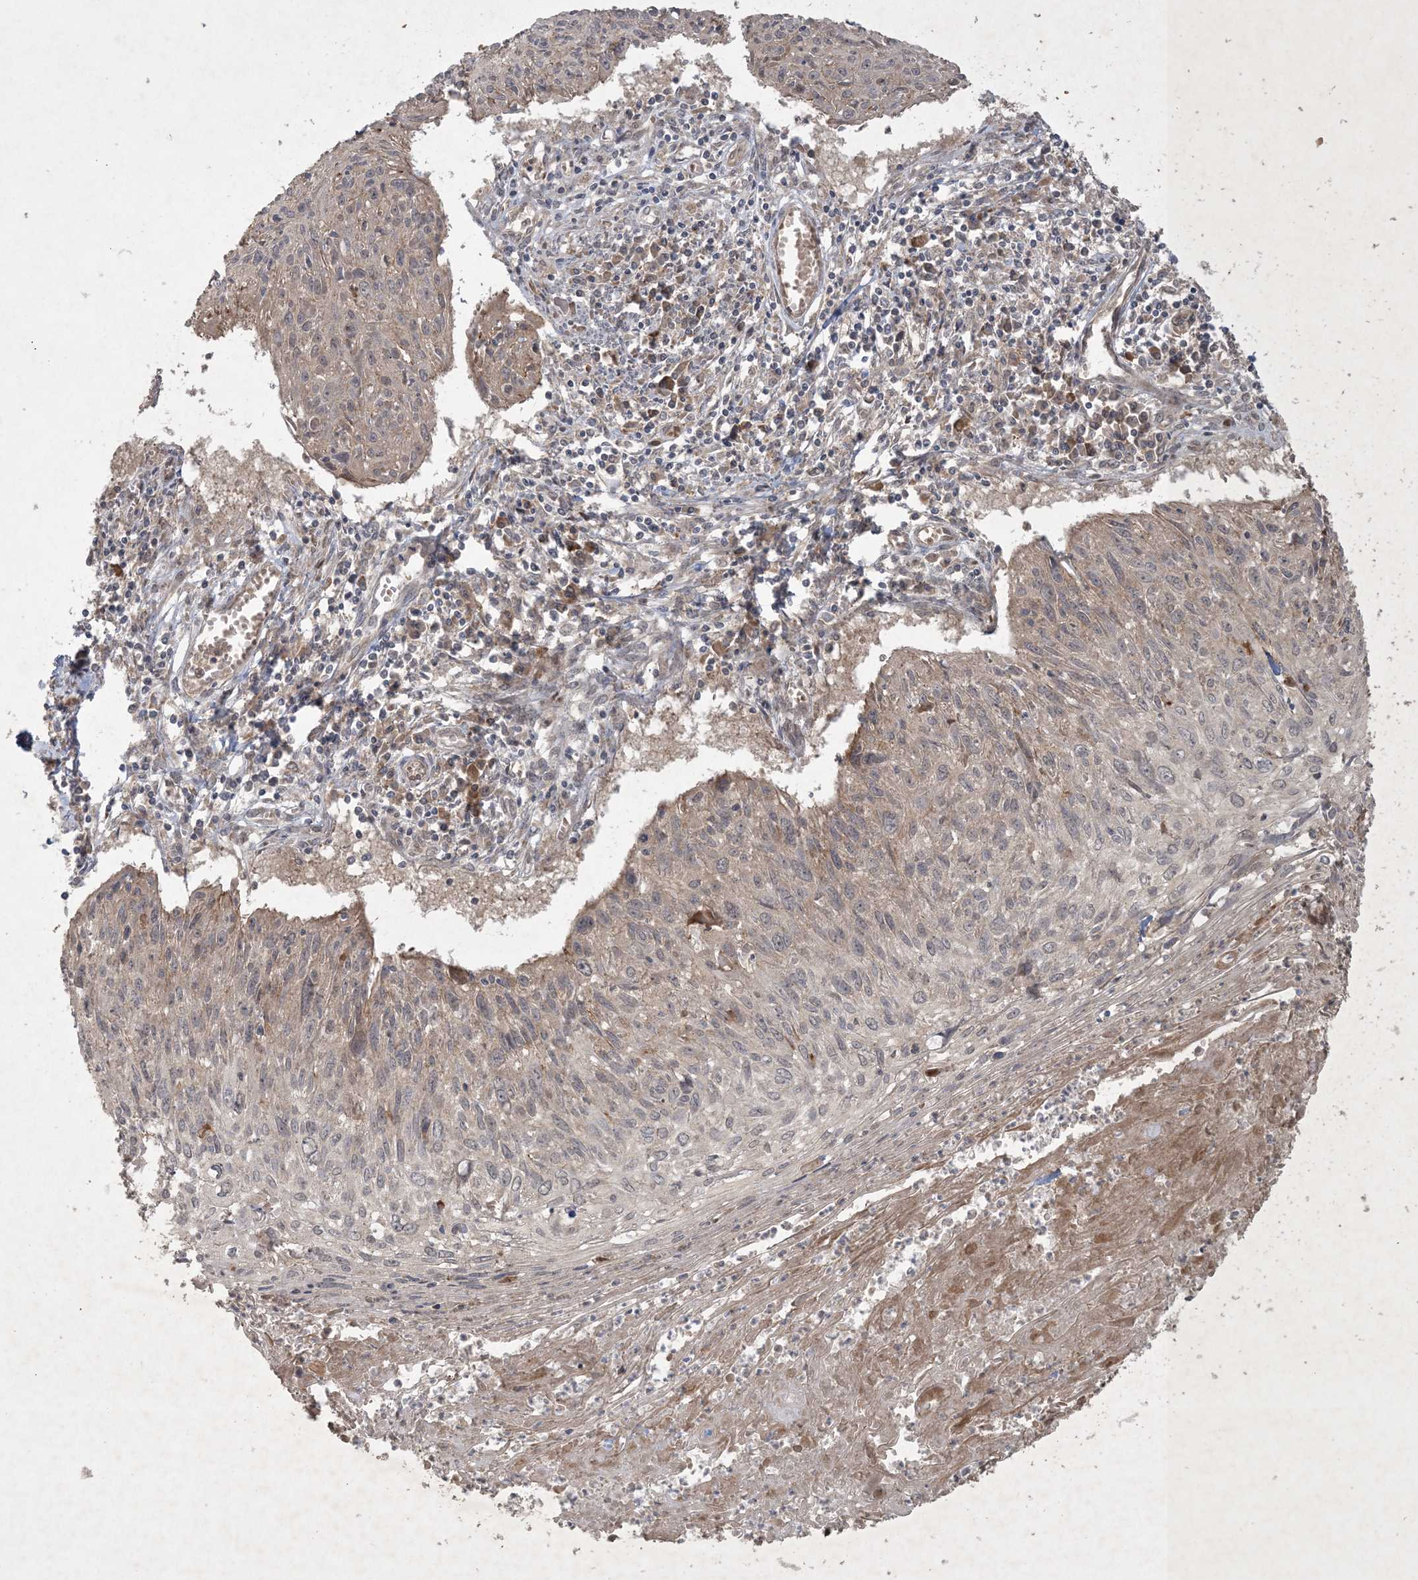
{"staining": {"intensity": "negative", "quantity": "none", "location": "none"}, "tissue": "cervical cancer", "cell_type": "Tumor cells", "image_type": "cancer", "snomed": [{"axis": "morphology", "description": "Squamous cell carcinoma, NOS"}, {"axis": "topography", "description": "Cervix"}], "caption": "Histopathology image shows no protein staining in tumor cells of squamous cell carcinoma (cervical) tissue.", "gene": "NRBP2", "patient": {"sex": "female", "age": 51}}